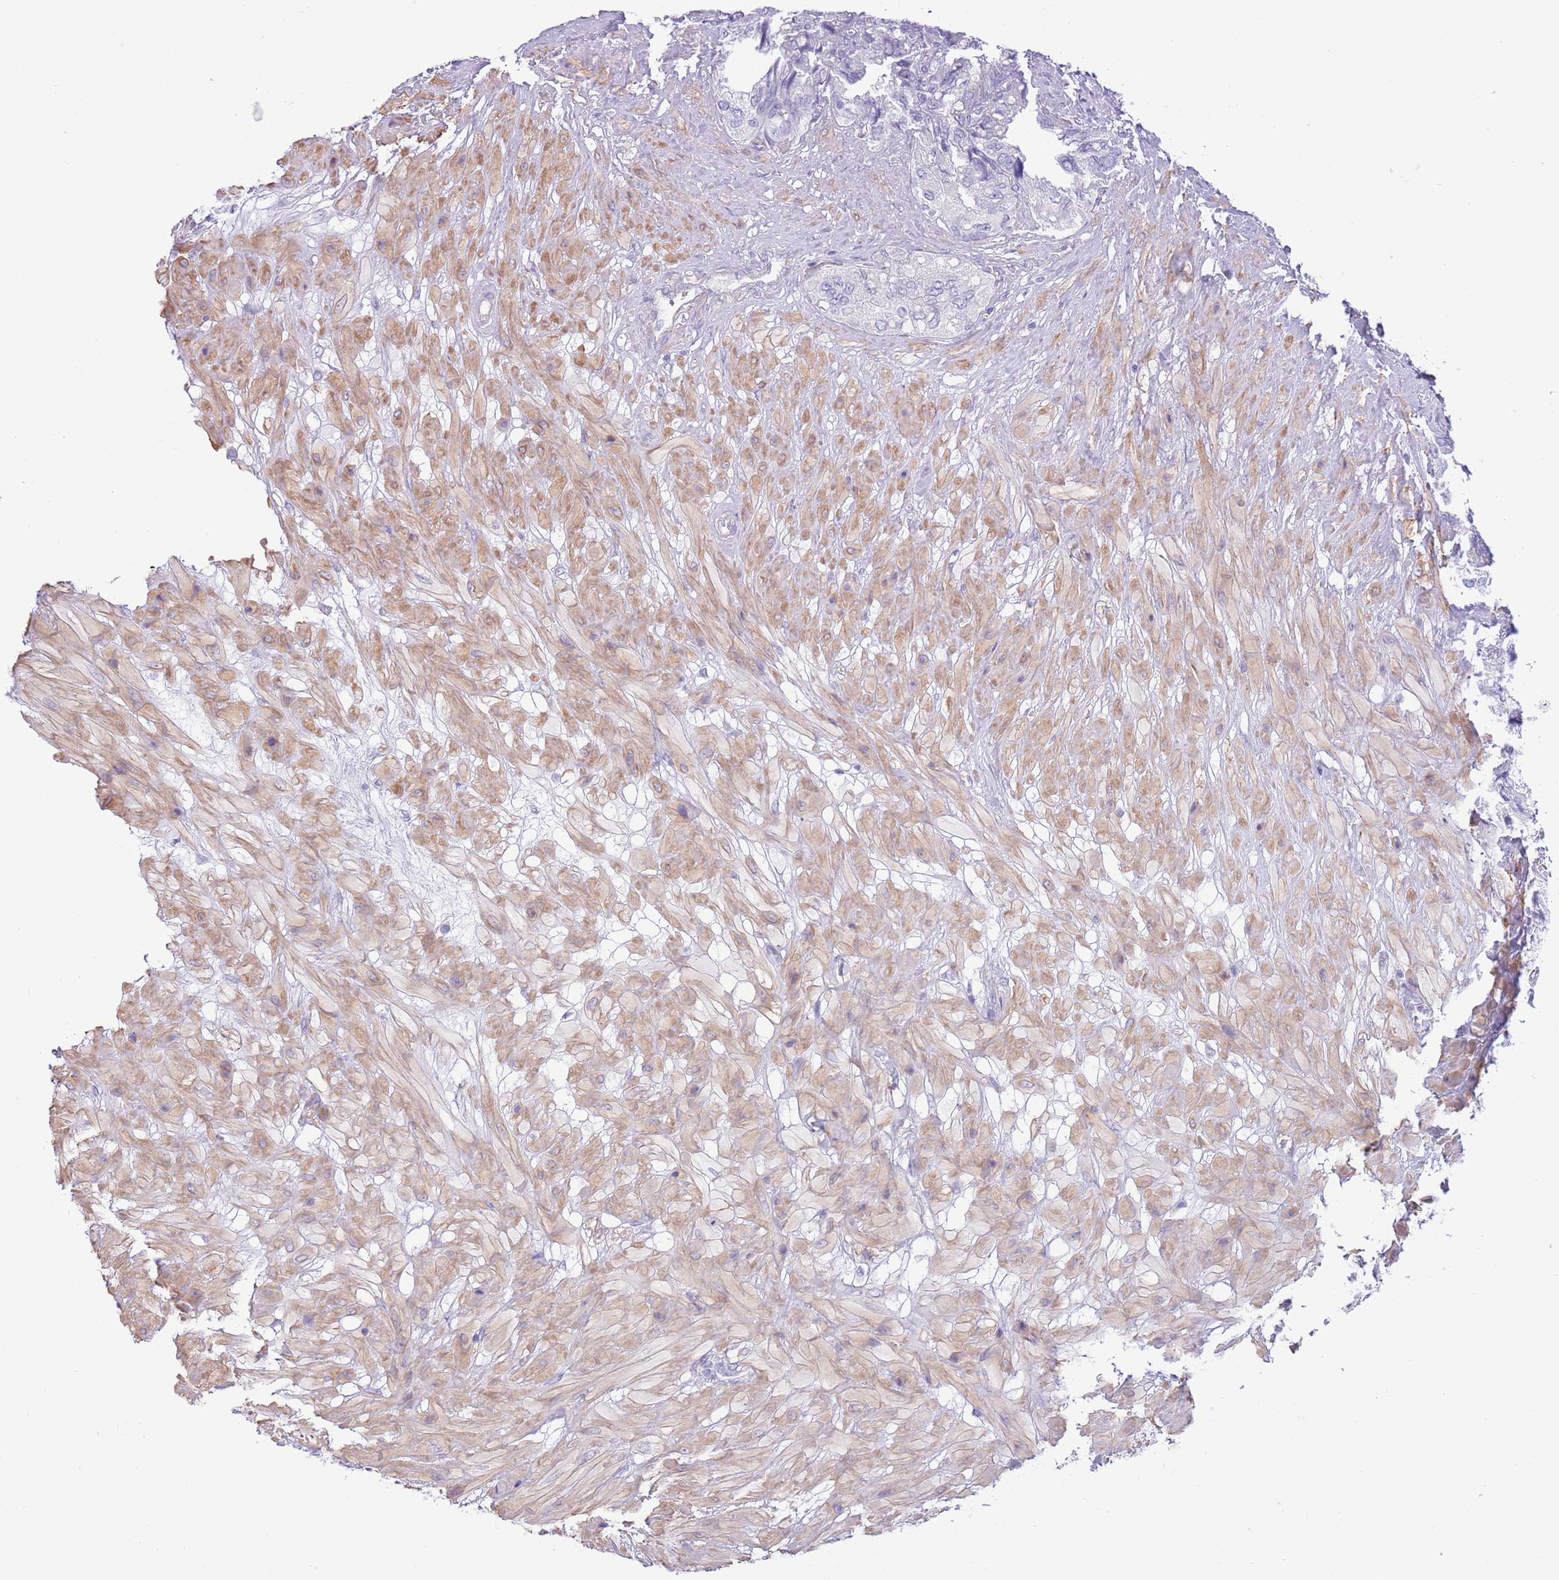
{"staining": {"intensity": "negative", "quantity": "none", "location": "none"}, "tissue": "seminal vesicle", "cell_type": "Glandular cells", "image_type": "normal", "snomed": [{"axis": "morphology", "description": "Normal tissue, NOS"}, {"axis": "topography", "description": "Seminal veicle"}, {"axis": "topography", "description": "Peripheral nerve tissue"}], "caption": "Immunohistochemistry (IHC) photomicrograph of unremarkable seminal vesicle stained for a protein (brown), which shows no staining in glandular cells.", "gene": "ZC4H2", "patient": {"sex": "male", "age": 60}}